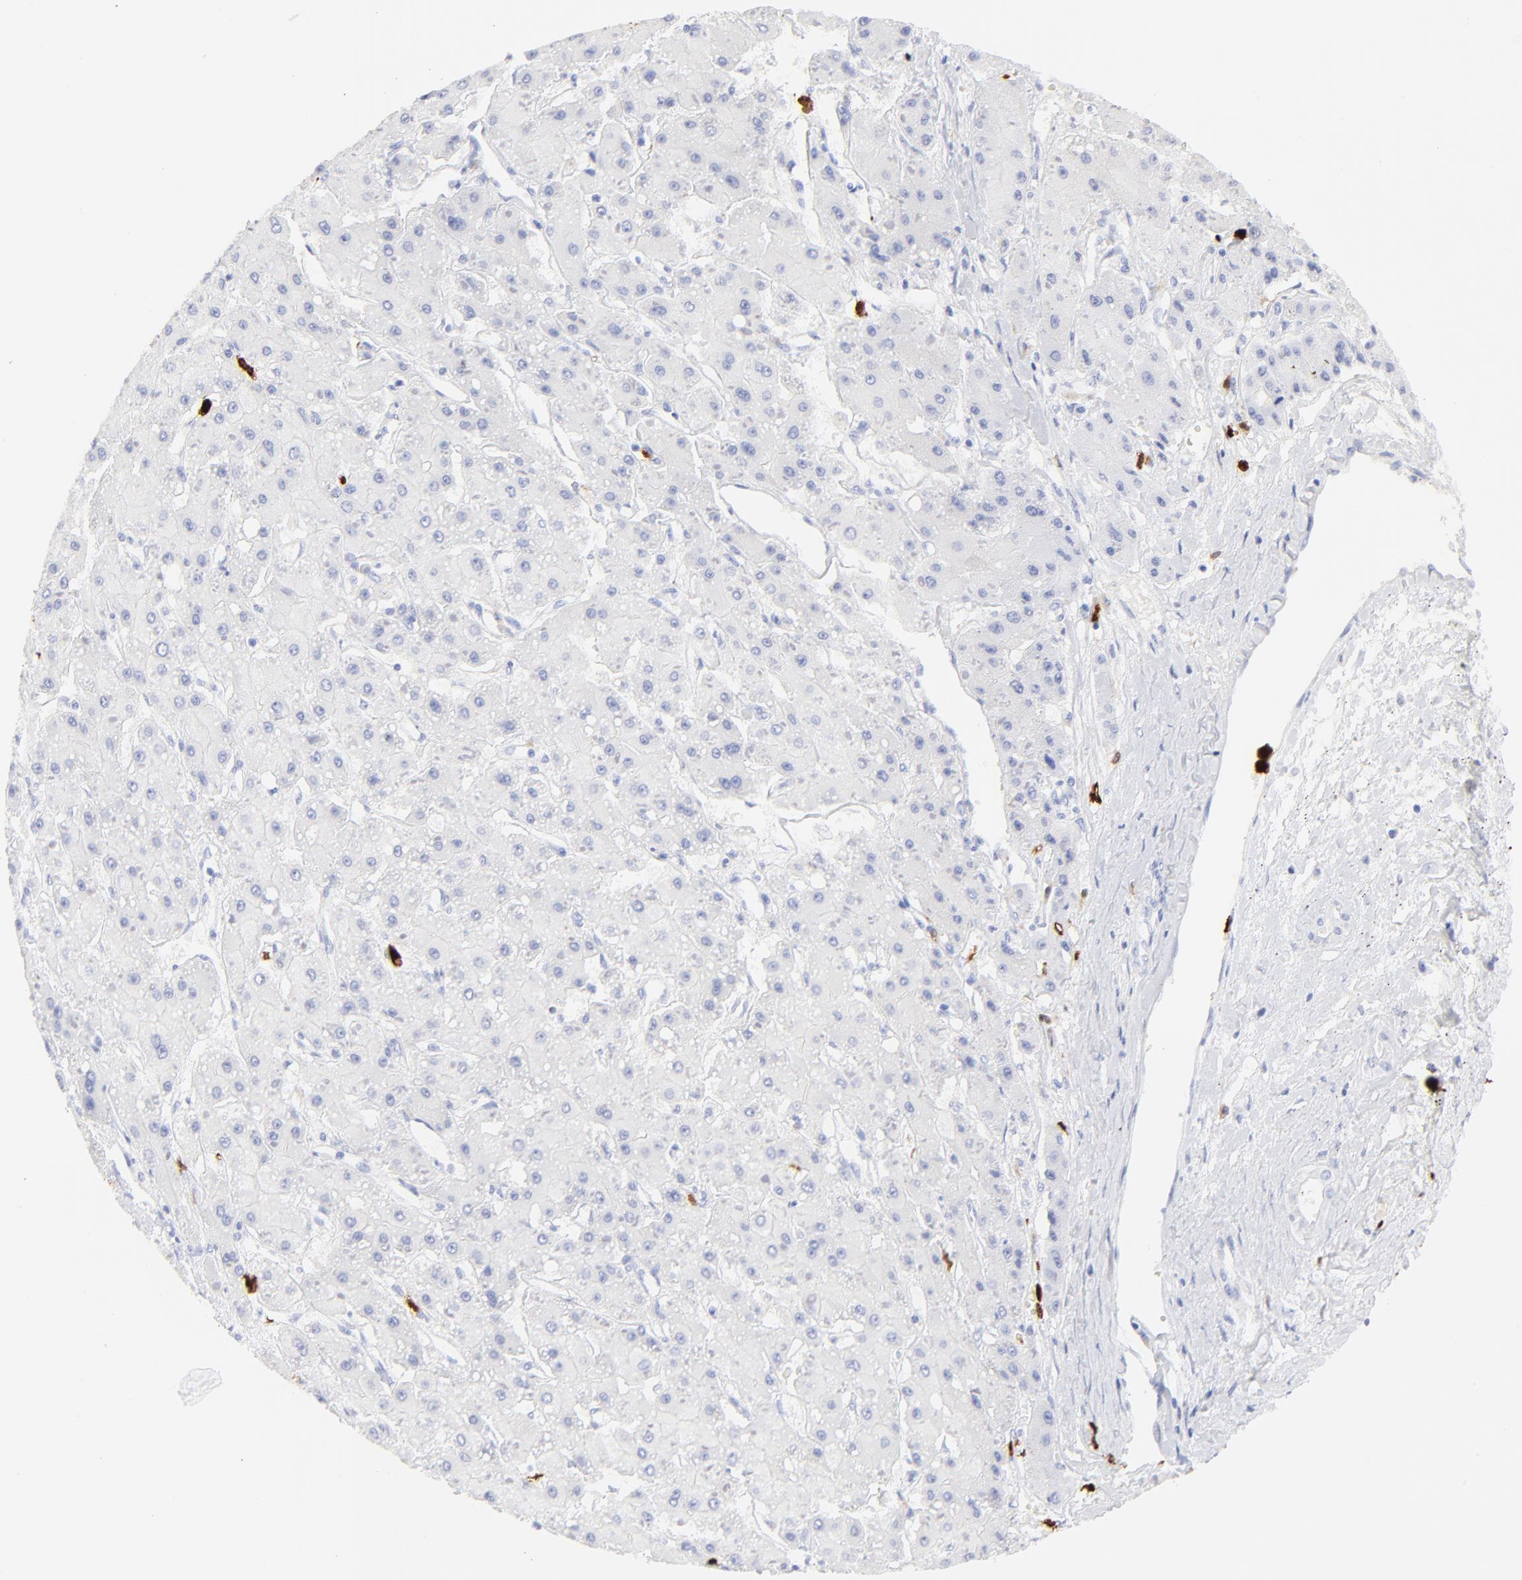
{"staining": {"intensity": "negative", "quantity": "none", "location": "none"}, "tissue": "liver cancer", "cell_type": "Tumor cells", "image_type": "cancer", "snomed": [{"axis": "morphology", "description": "Carcinoma, Hepatocellular, NOS"}, {"axis": "topography", "description": "Liver"}], "caption": "Immunohistochemistry image of neoplastic tissue: human hepatocellular carcinoma (liver) stained with DAB displays no significant protein positivity in tumor cells.", "gene": "S100A12", "patient": {"sex": "female", "age": 52}}